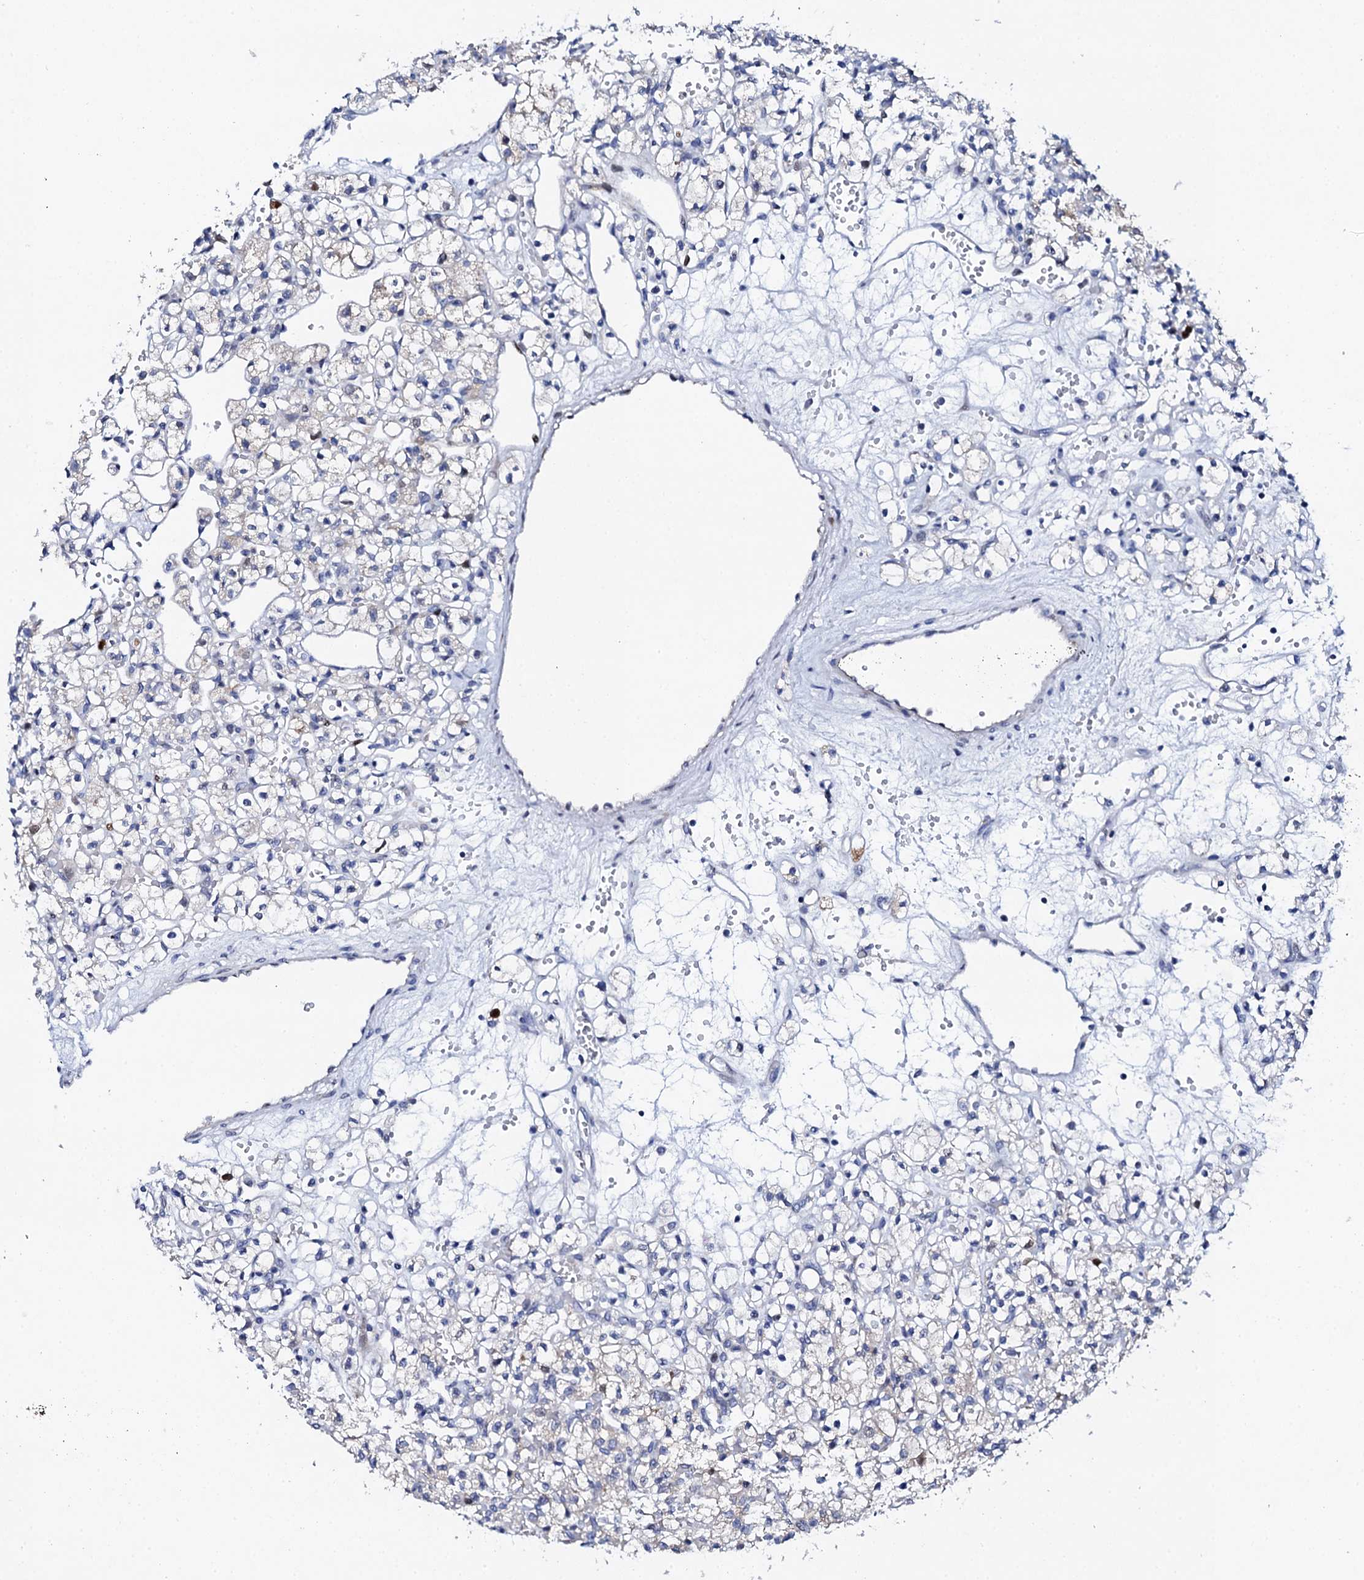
{"staining": {"intensity": "negative", "quantity": "none", "location": "none"}, "tissue": "renal cancer", "cell_type": "Tumor cells", "image_type": "cancer", "snomed": [{"axis": "morphology", "description": "Adenocarcinoma, NOS"}, {"axis": "topography", "description": "Kidney"}], "caption": "The IHC image has no significant staining in tumor cells of adenocarcinoma (renal) tissue.", "gene": "NUDT13", "patient": {"sex": "female", "age": 59}}